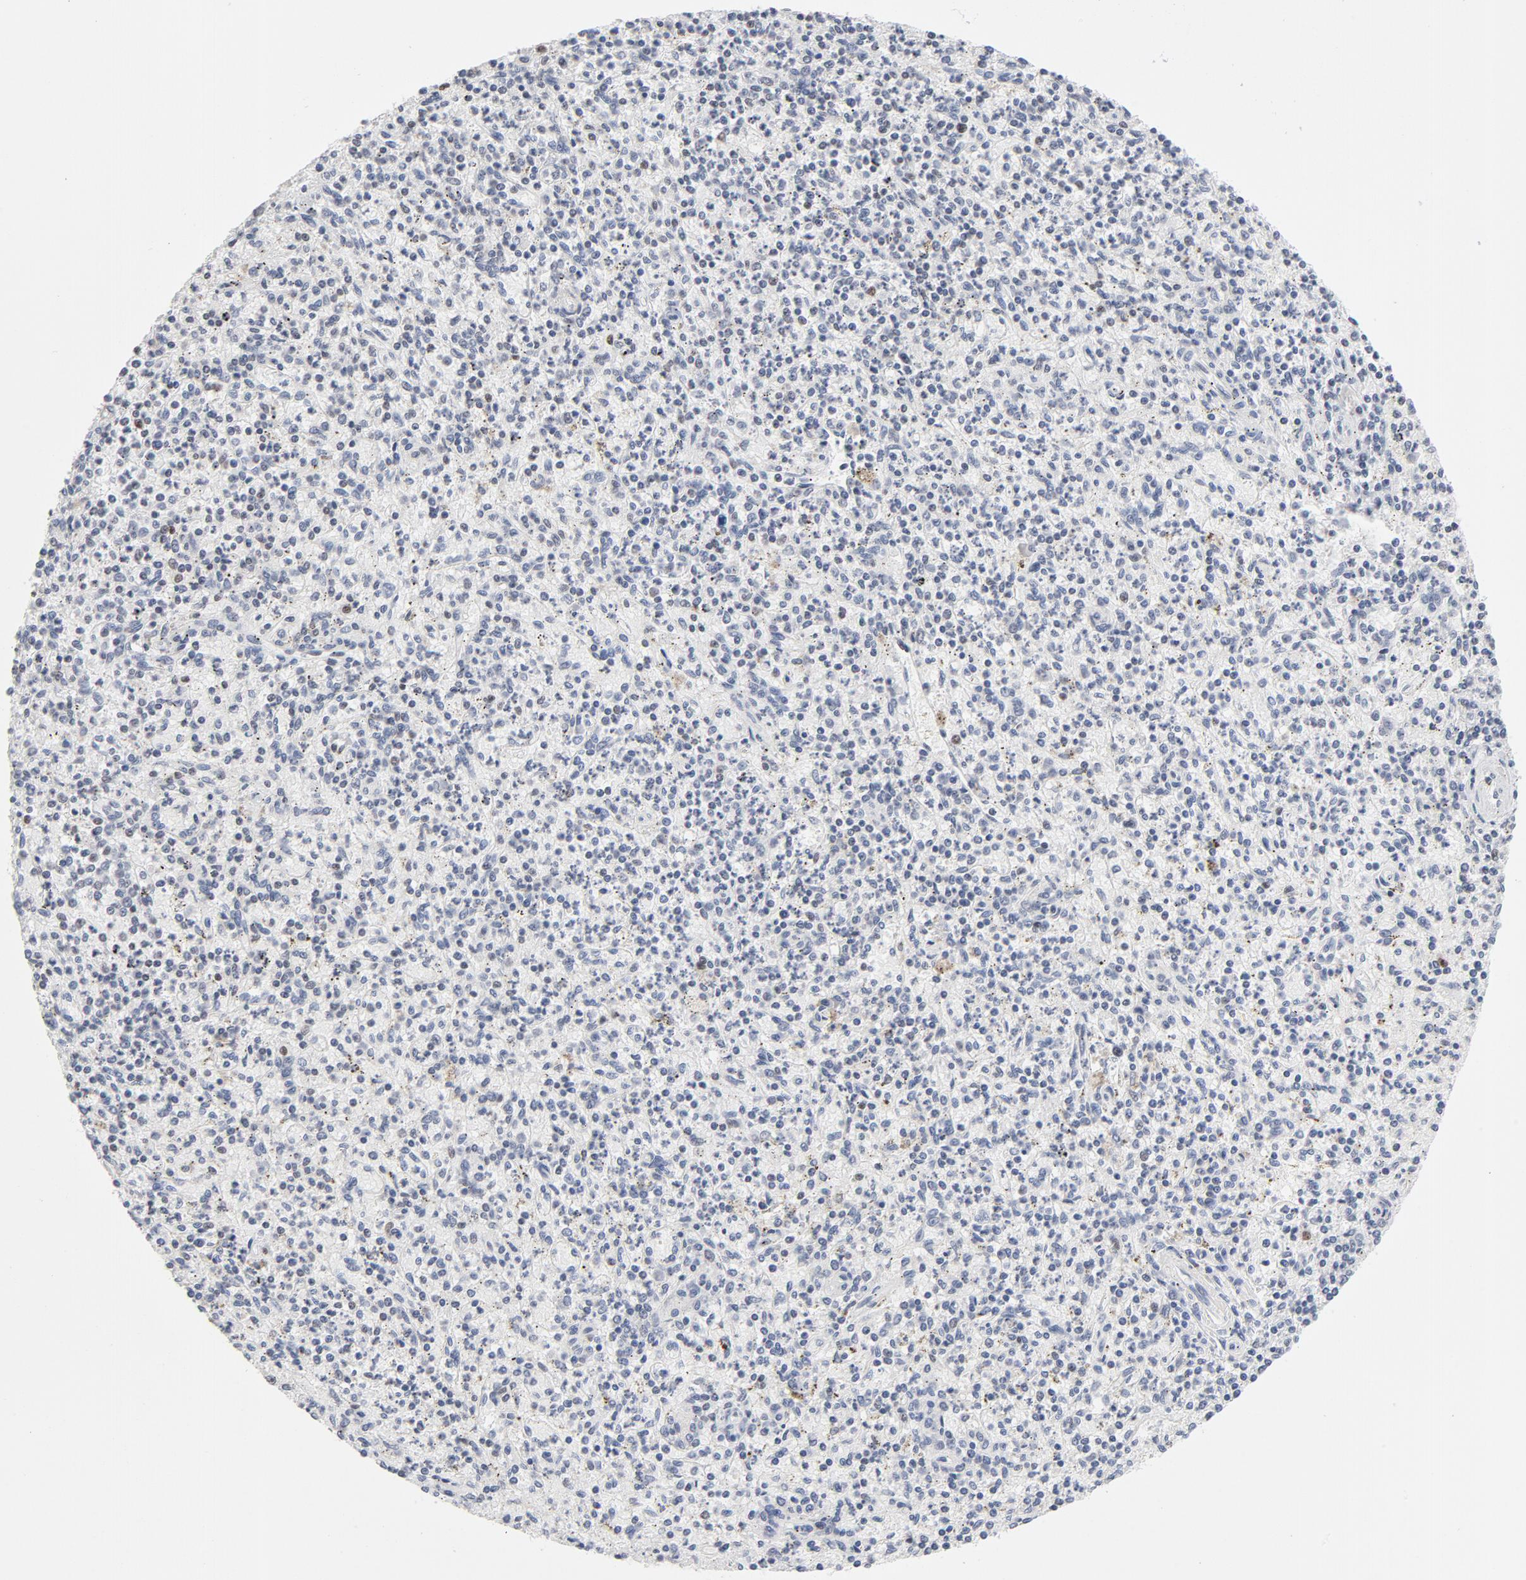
{"staining": {"intensity": "moderate", "quantity": "<25%", "location": "nuclear"}, "tissue": "spleen", "cell_type": "Cells in red pulp", "image_type": "normal", "snomed": [{"axis": "morphology", "description": "Normal tissue, NOS"}, {"axis": "topography", "description": "Spleen"}], "caption": "A photomicrograph of human spleen stained for a protein demonstrates moderate nuclear brown staining in cells in red pulp.", "gene": "RFC4", "patient": {"sex": "male", "age": 72}}